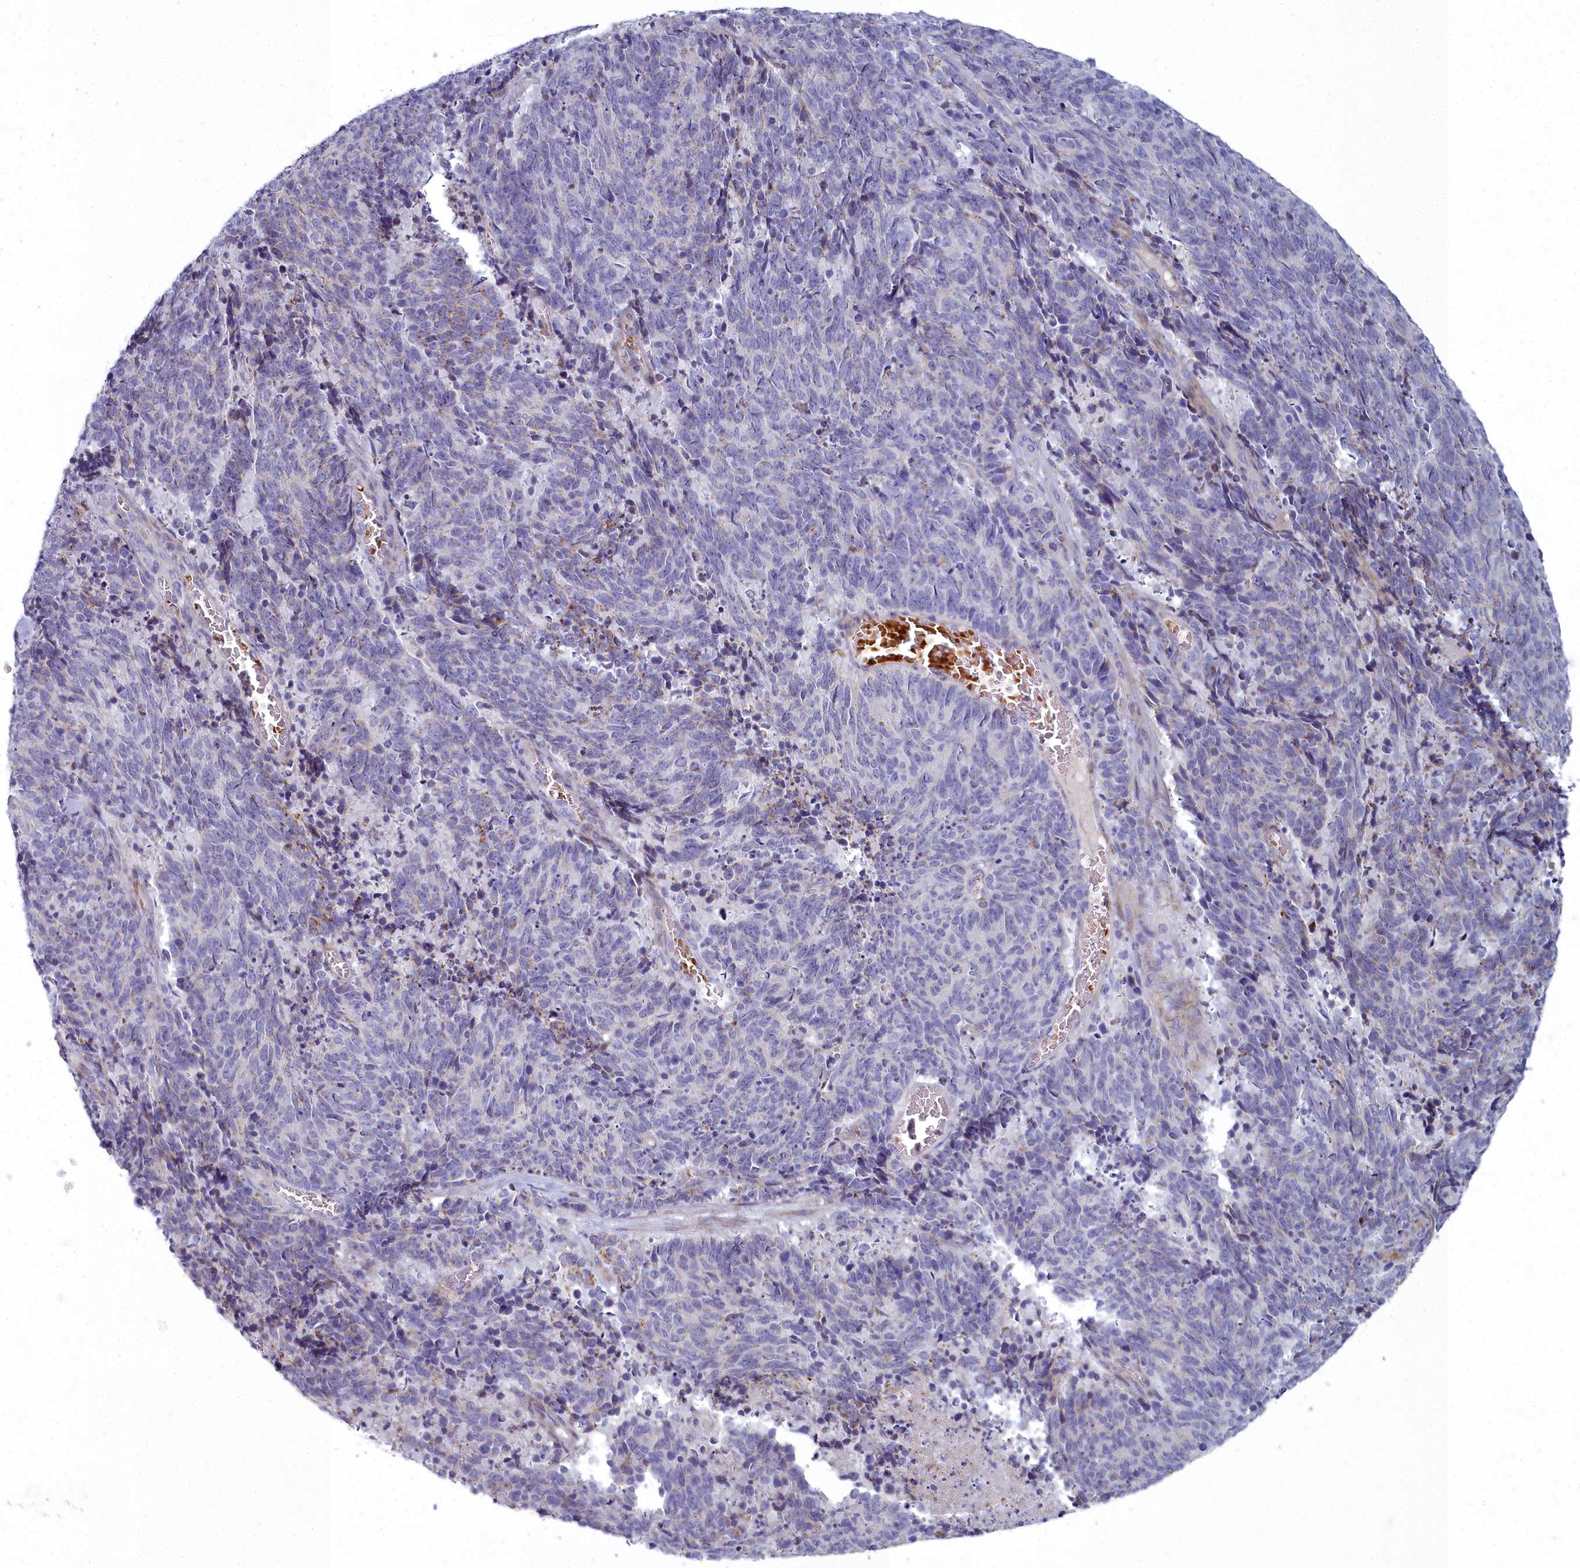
{"staining": {"intensity": "weak", "quantity": "<25%", "location": "cytoplasmic/membranous"}, "tissue": "cervical cancer", "cell_type": "Tumor cells", "image_type": "cancer", "snomed": [{"axis": "morphology", "description": "Squamous cell carcinoma, NOS"}, {"axis": "topography", "description": "Cervix"}], "caption": "A high-resolution image shows IHC staining of cervical cancer, which demonstrates no significant positivity in tumor cells. (Brightfield microscopy of DAB (3,3'-diaminobenzidine) IHC at high magnification).", "gene": "ARL15", "patient": {"sex": "female", "age": 29}}